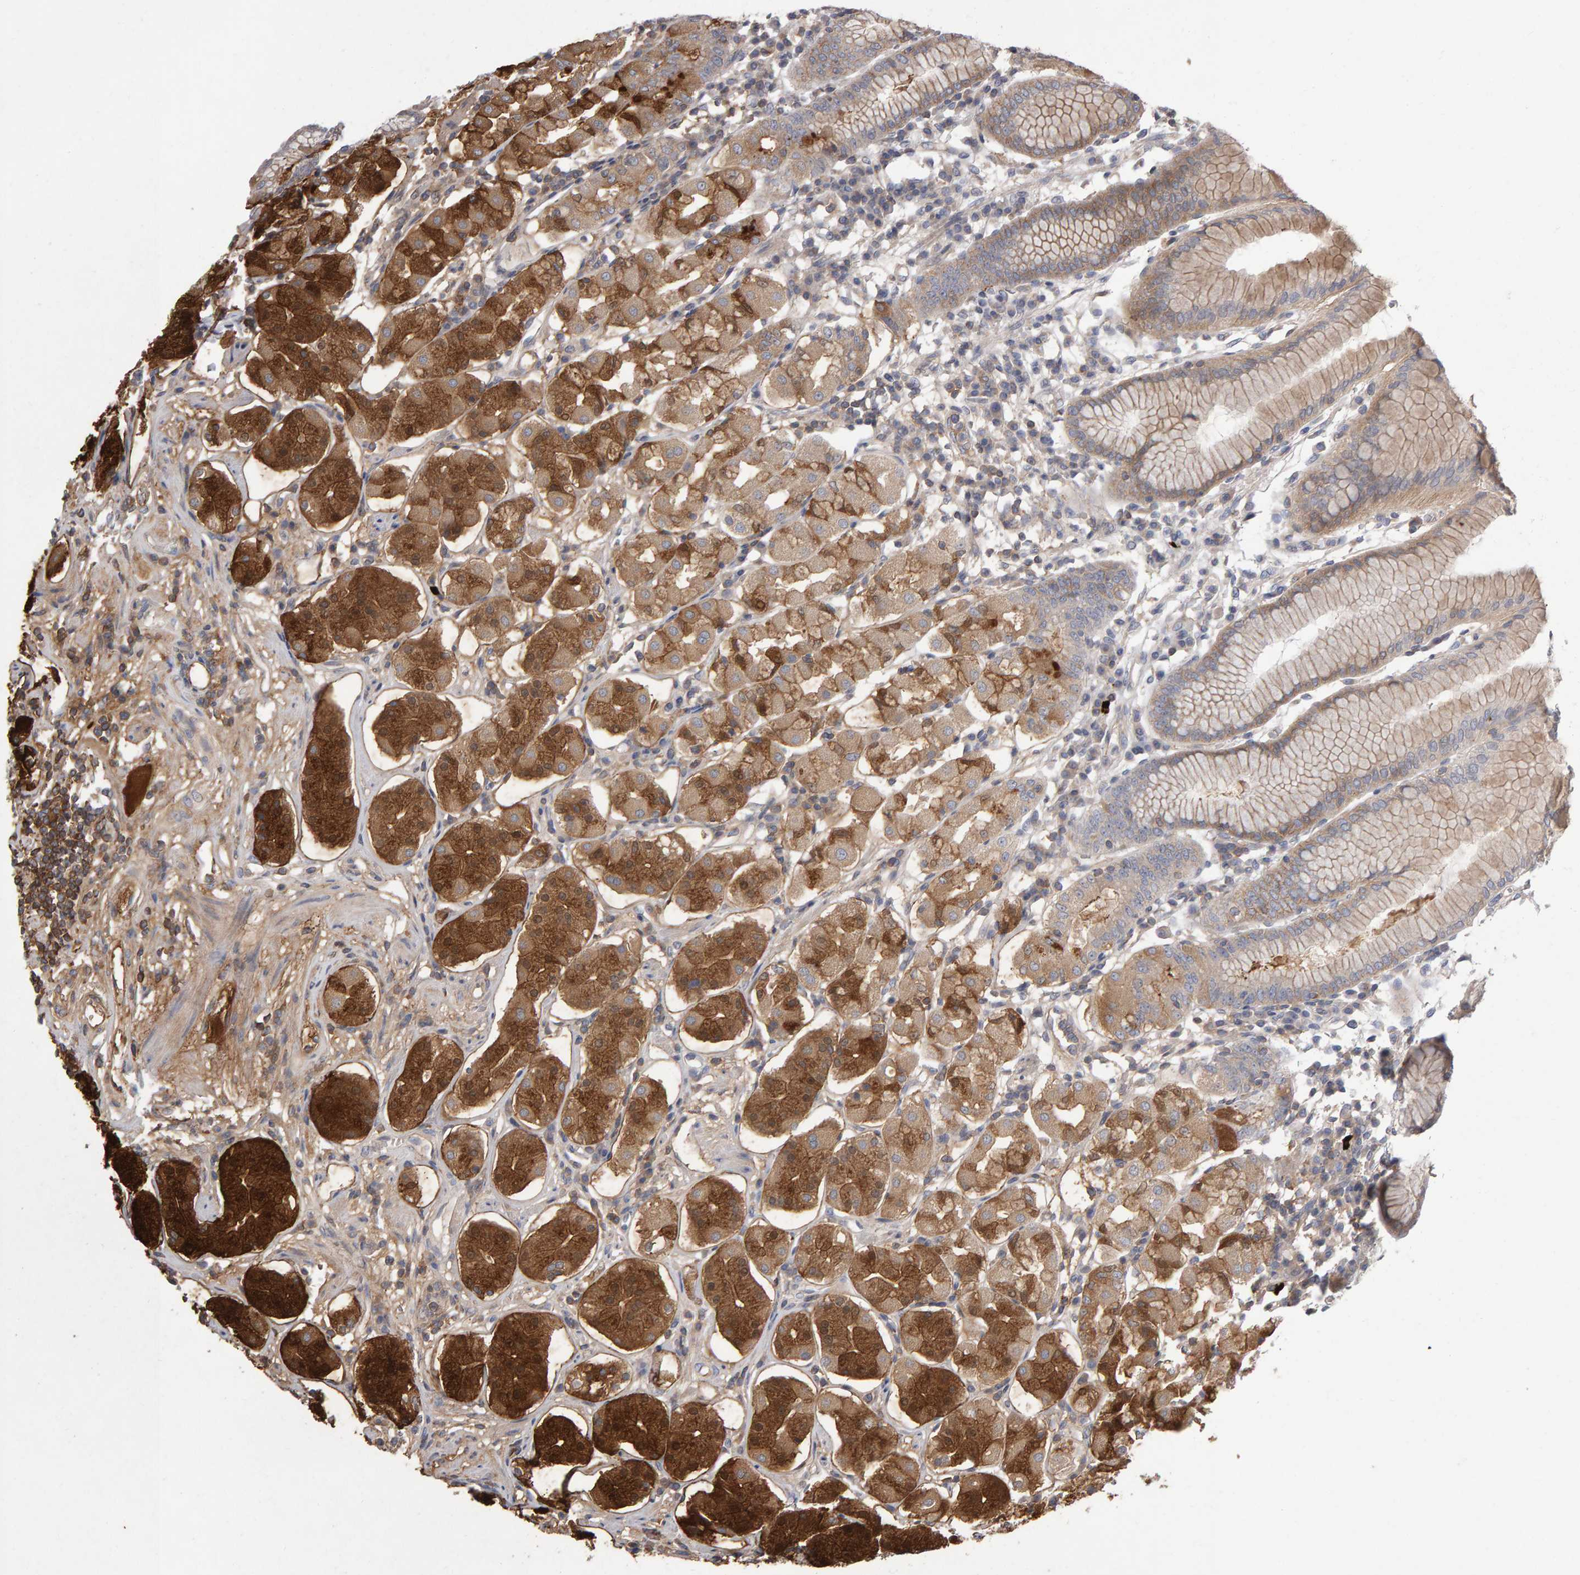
{"staining": {"intensity": "strong", "quantity": "25%-75%", "location": "cytoplasmic/membranous"}, "tissue": "stomach", "cell_type": "Glandular cells", "image_type": "normal", "snomed": [{"axis": "morphology", "description": "Normal tissue, NOS"}, {"axis": "topography", "description": "Stomach"}, {"axis": "topography", "description": "Stomach, lower"}], "caption": "Protein expression analysis of normal stomach shows strong cytoplasmic/membranous expression in about 25%-75% of glandular cells. The protein is stained brown, and the nuclei are stained in blue (DAB (3,3'-diaminobenzidine) IHC with brightfield microscopy, high magnification).", "gene": "PGS1", "patient": {"sex": "female", "age": 56}}